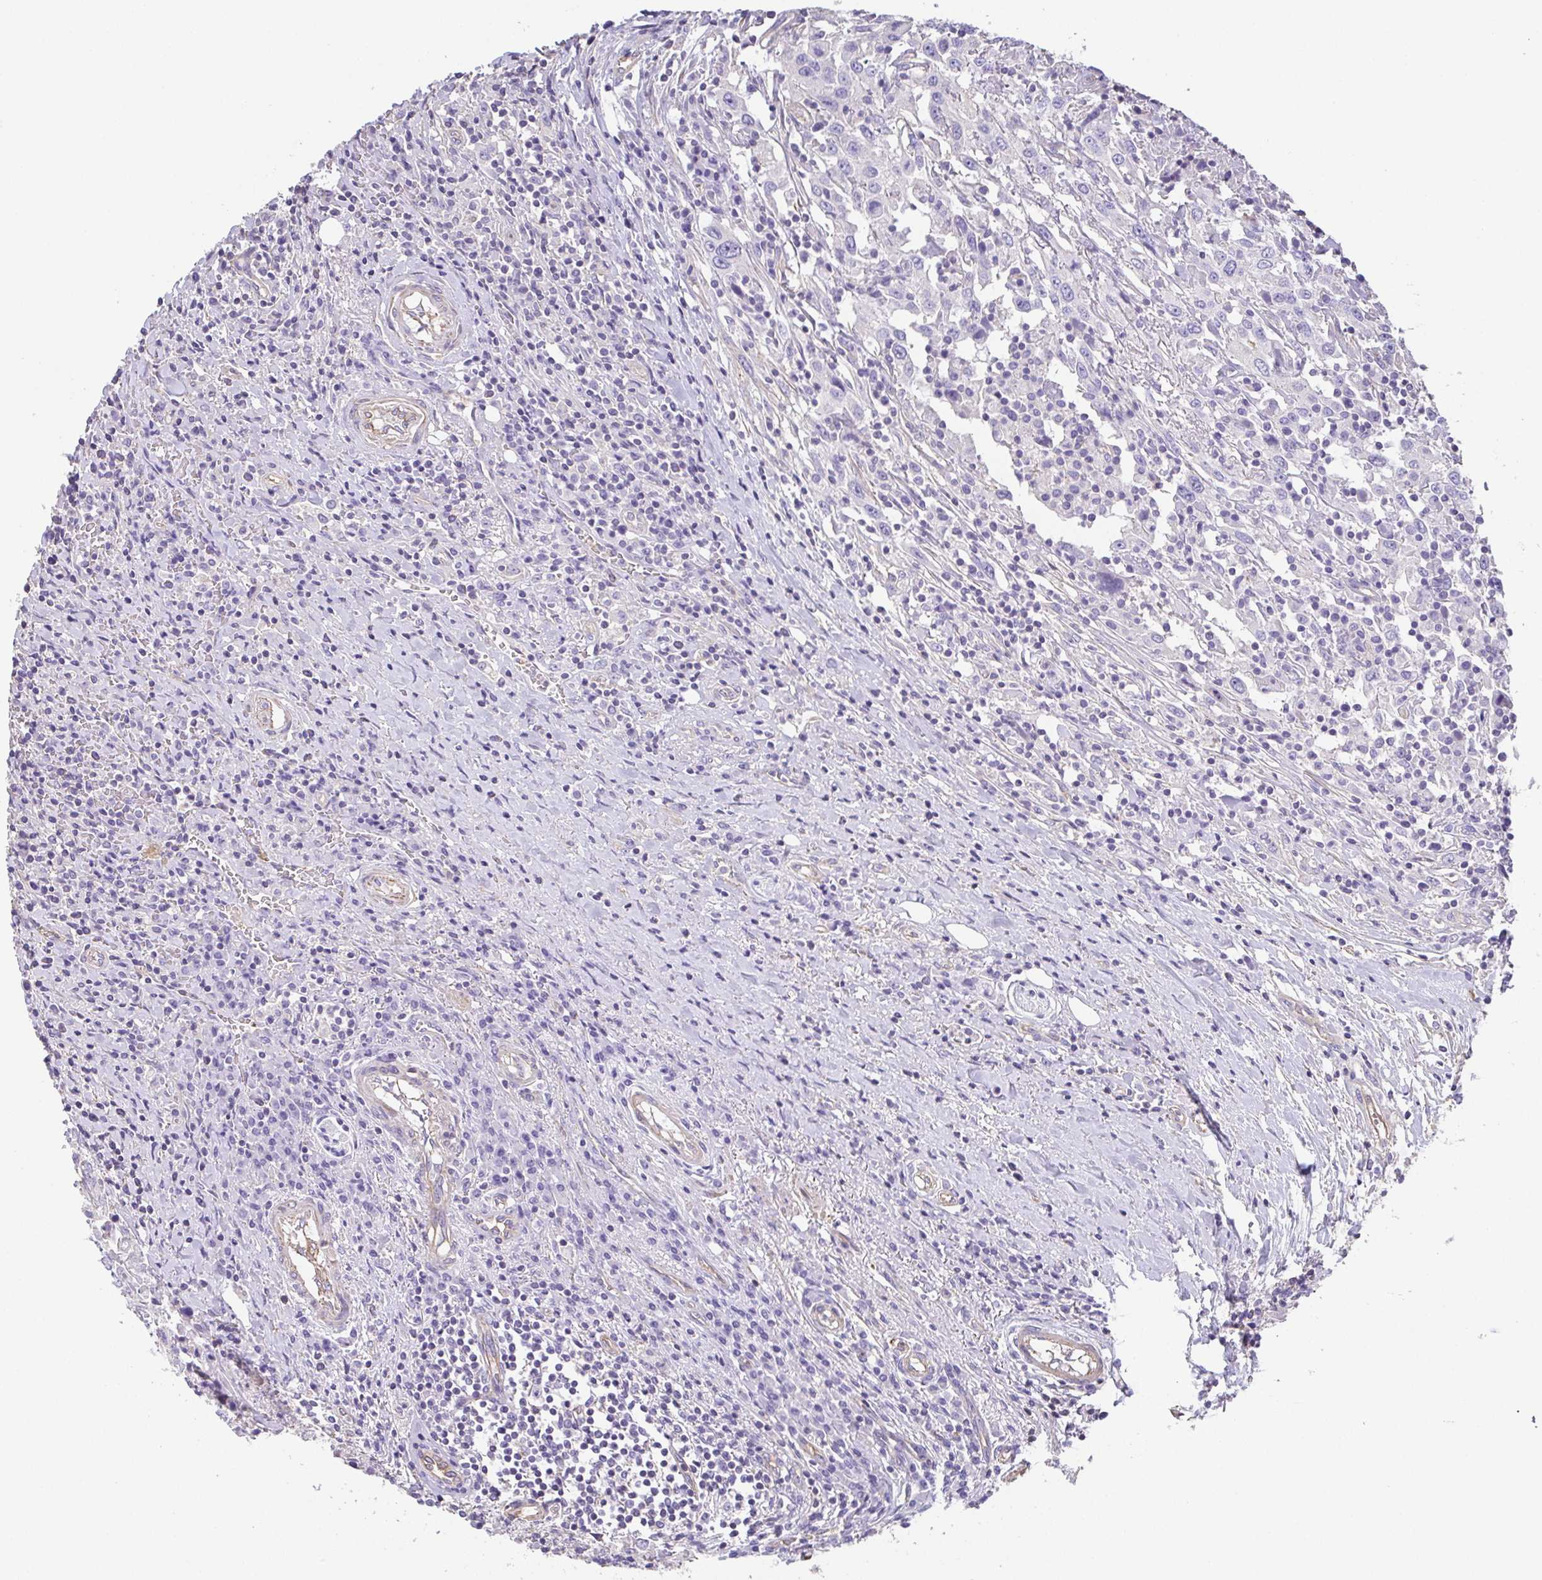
{"staining": {"intensity": "negative", "quantity": "none", "location": "none"}, "tissue": "urothelial cancer", "cell_type": "Tumor cells", "image_type": "cancer", "snomed": [{"axis": "morphology", "description": "Urothelial carcinoma, High grade"}, {"axis": "topography", "description": "Urinary bladder"}], "caption": "Immunohistochemical staining of urothelial cancer demonstrates no significant positivity in tumor cells. (Stains: DAB immunohistochemistry (IHC) with hematoxylin counter stain, Microscopy: brightfield microscopy at high magnification).", "gene": "MYL6", "patient": {"sex": "male", "age": 61}}